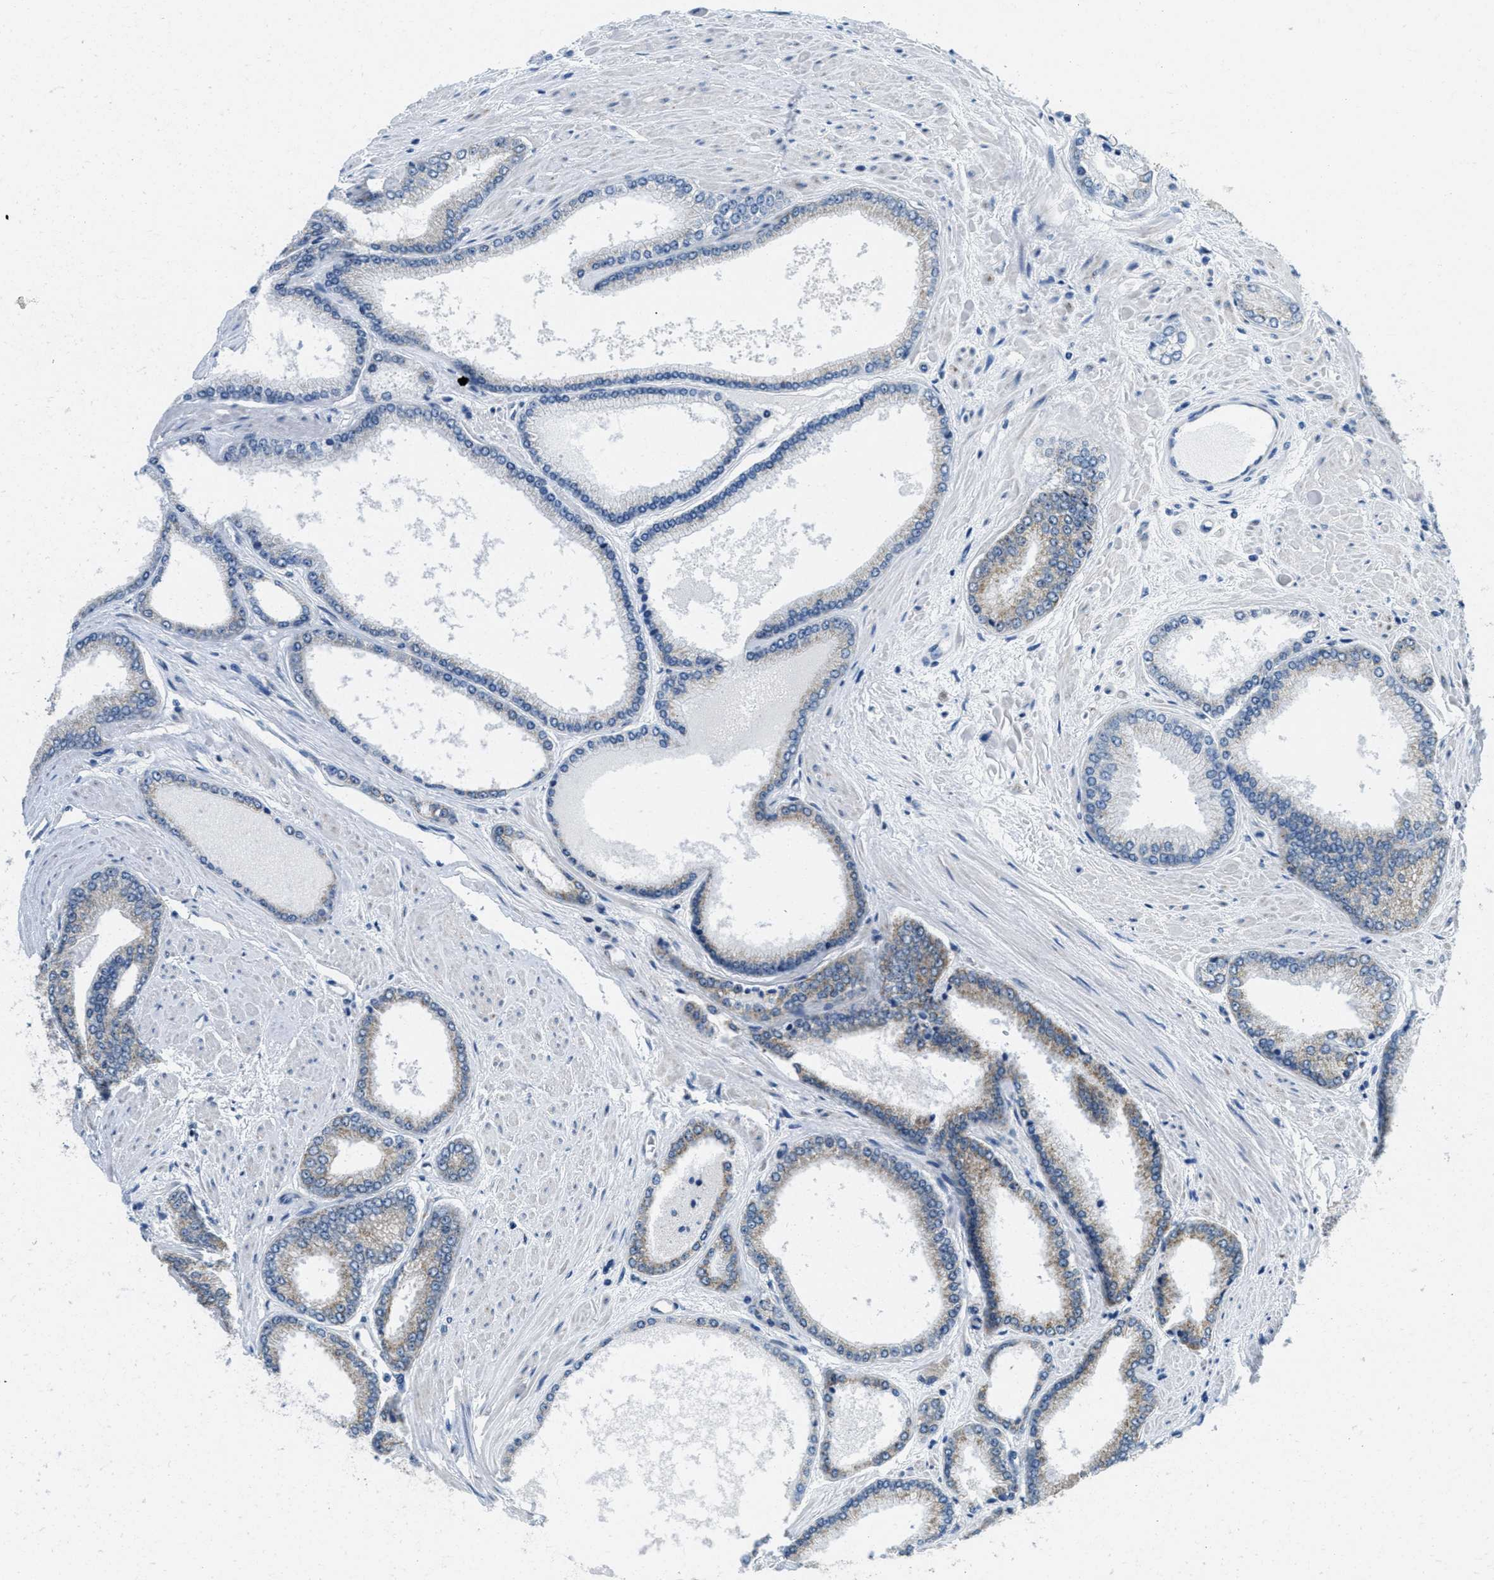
{"staining": {"intensity": "moderate", "quantity": "<25%", "location": "cytoplasmic/membranous"}, "tissue": "prostate cancer", "cell_type": "Tumor cells", "image_type": "cancer", "snomed": [{"axis": "morphology", "description": "Adenocarcinoma, High grade"}, {"axis": "topography", "description": "Prostate"}], "caption": "This histopathology image reveals prostate high-grade adenocarcinoma stained with immunohistochemistry (IHC) to label a protein in brown. The cytoplasmic/membranous of tumor cells show moderate positivity for the protein. Nuclei are counter-stained blue.", "gene": "TOMM70", "patient": {"sex": "male", "age": 61}}